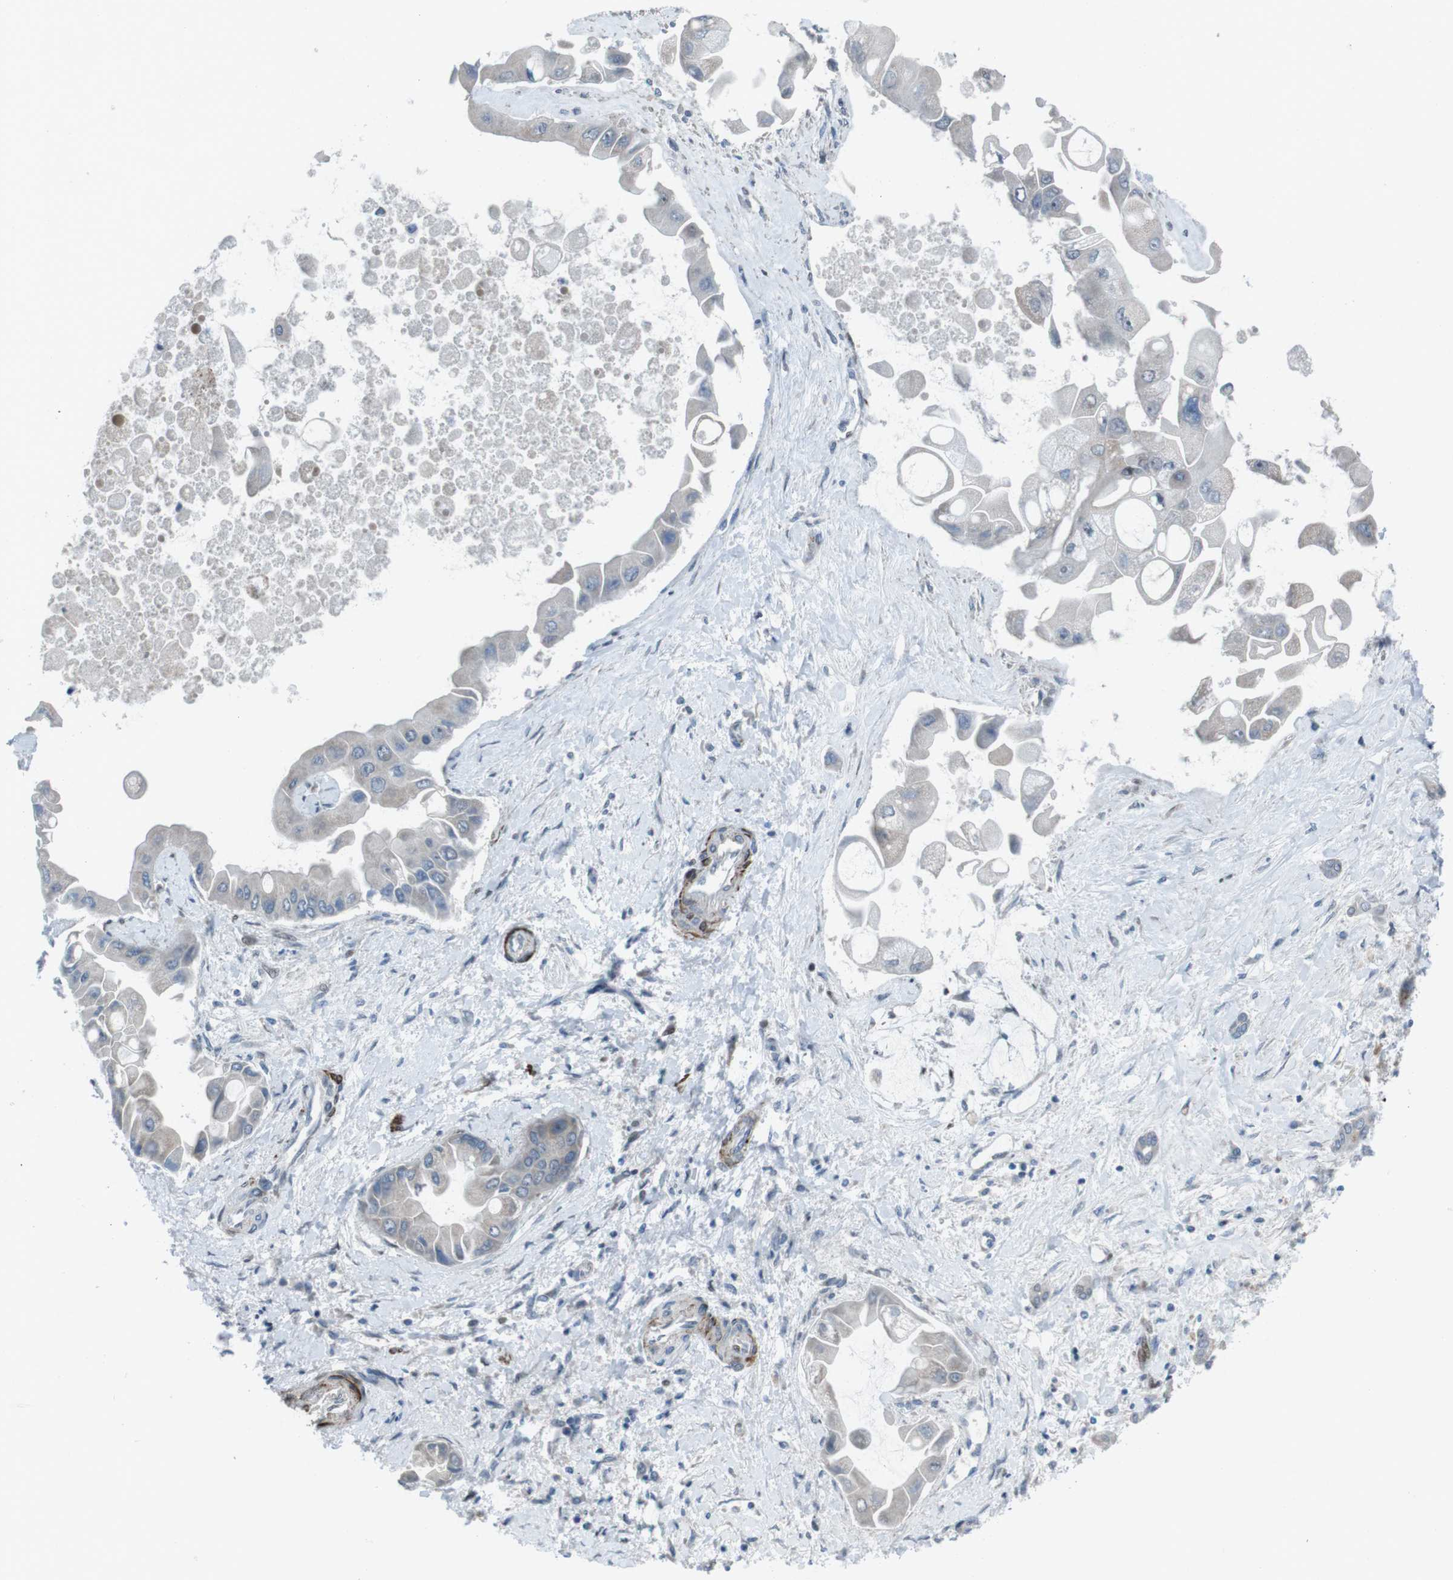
{"staining": {"intensity": "negative", "quantity": "none", "location": "none"}, "tissue": "liver cancer", "cell_type": "Tumor cells", "image_type": "cancer", "snomed": [{"axis": "morphology", "description": "Cholangiocarcinoma"}, {"axis": "topography", "description": "Liver"}], "caption": "Immunohistochemistry of cholangiocarcinoma (liver) reveals no staining in tumor cells. (Brightfield microscopy of DAB (3,3'-diaminobenzidine) immunohistochemistry (IHC) at high magnification).", "gene": "PBRM1", "patient": {"sex": "male", "age": 50}}